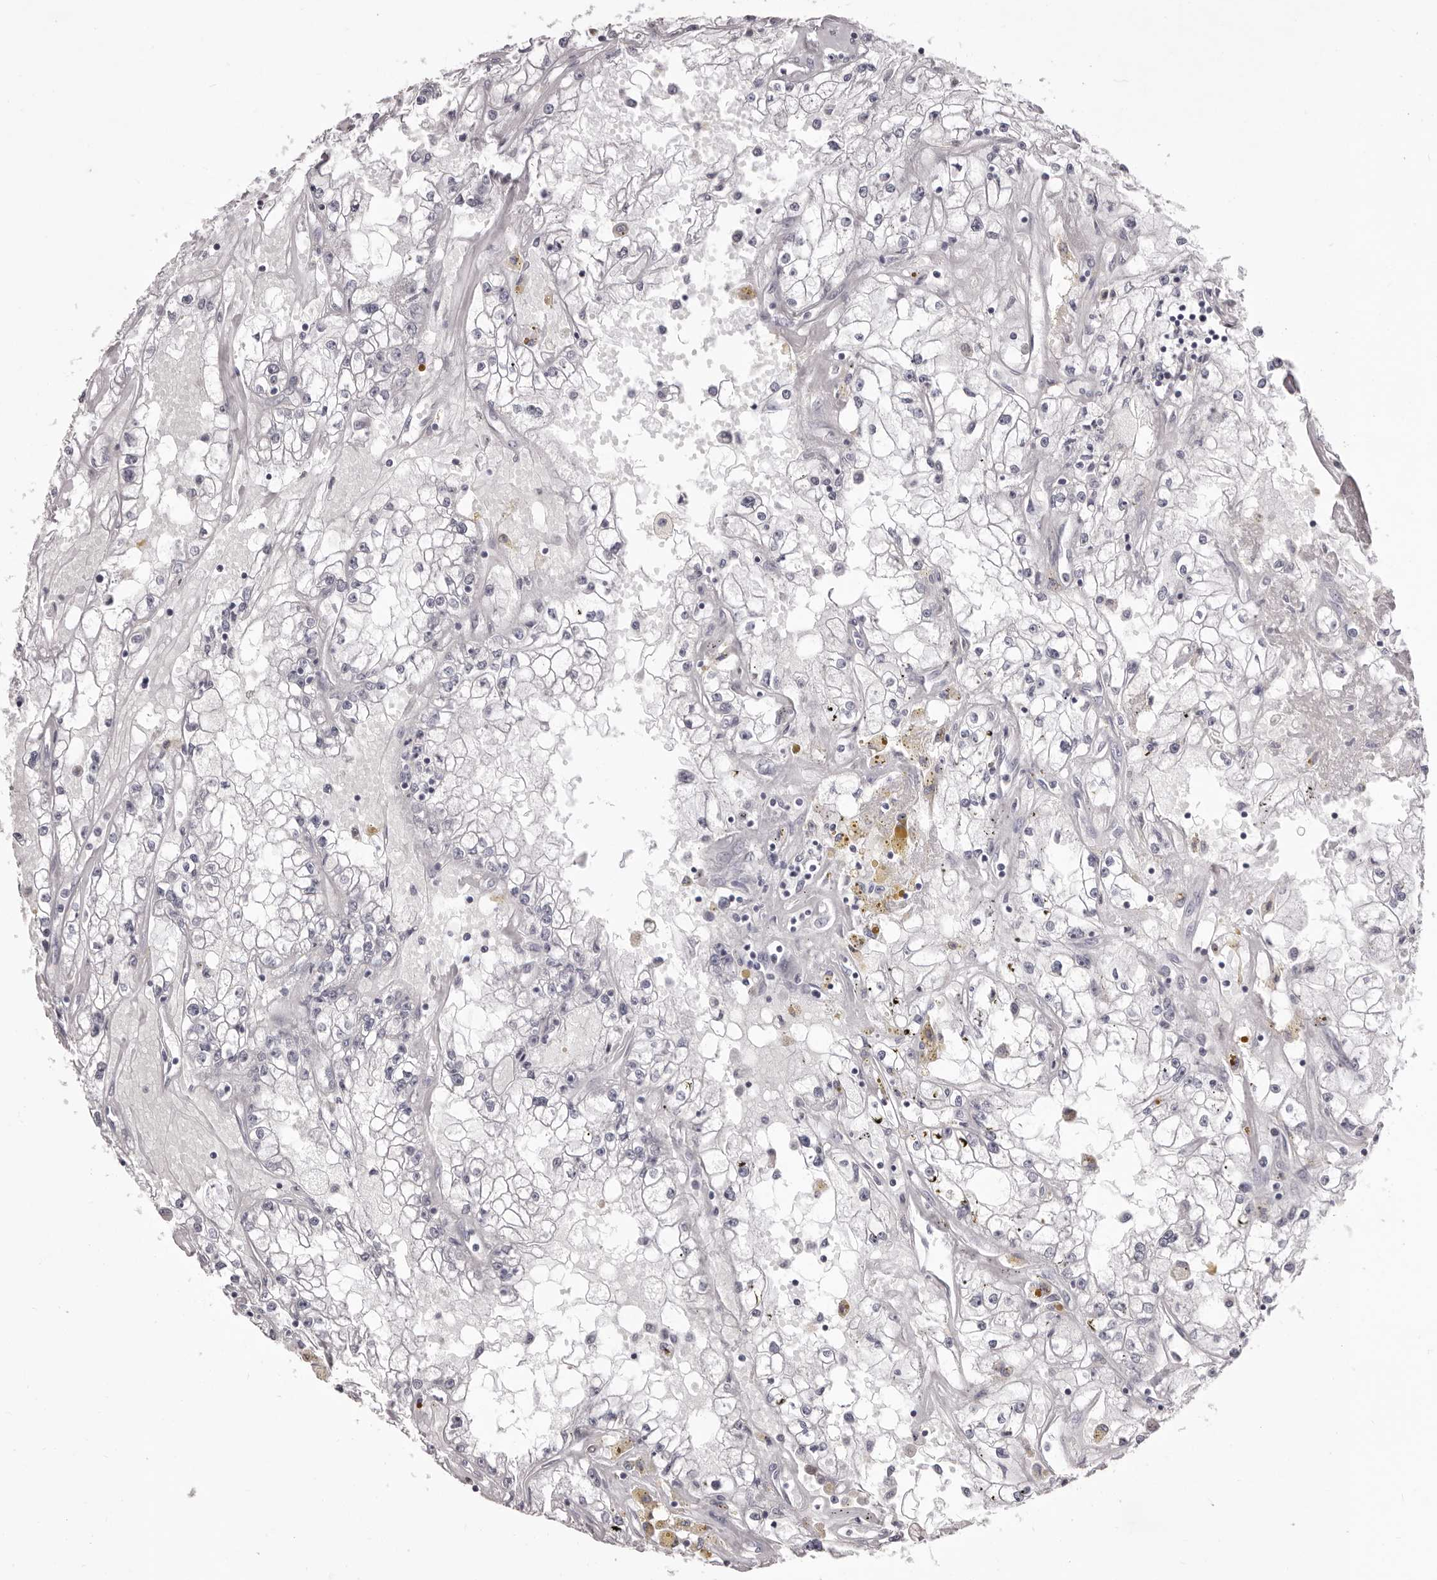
{"staining": {"intensity": "negative", "quantity": "none", "location": "none"}, "tissue": "renal cancer", "cell_type": "Tumor cells", "image_type": "cancer", "snomed": [{"axis": "morphology", "description": "Adenocarcinoma, NOS"}, {"axis": "topography", "description": "Kidney"}], "caption": "This is an immunohistochemistry (IHC) image of human renal cancer. There is no staining in tumor cells.", "gene": "PRMT2", "patient": {"sex": "male", "age": 56}}